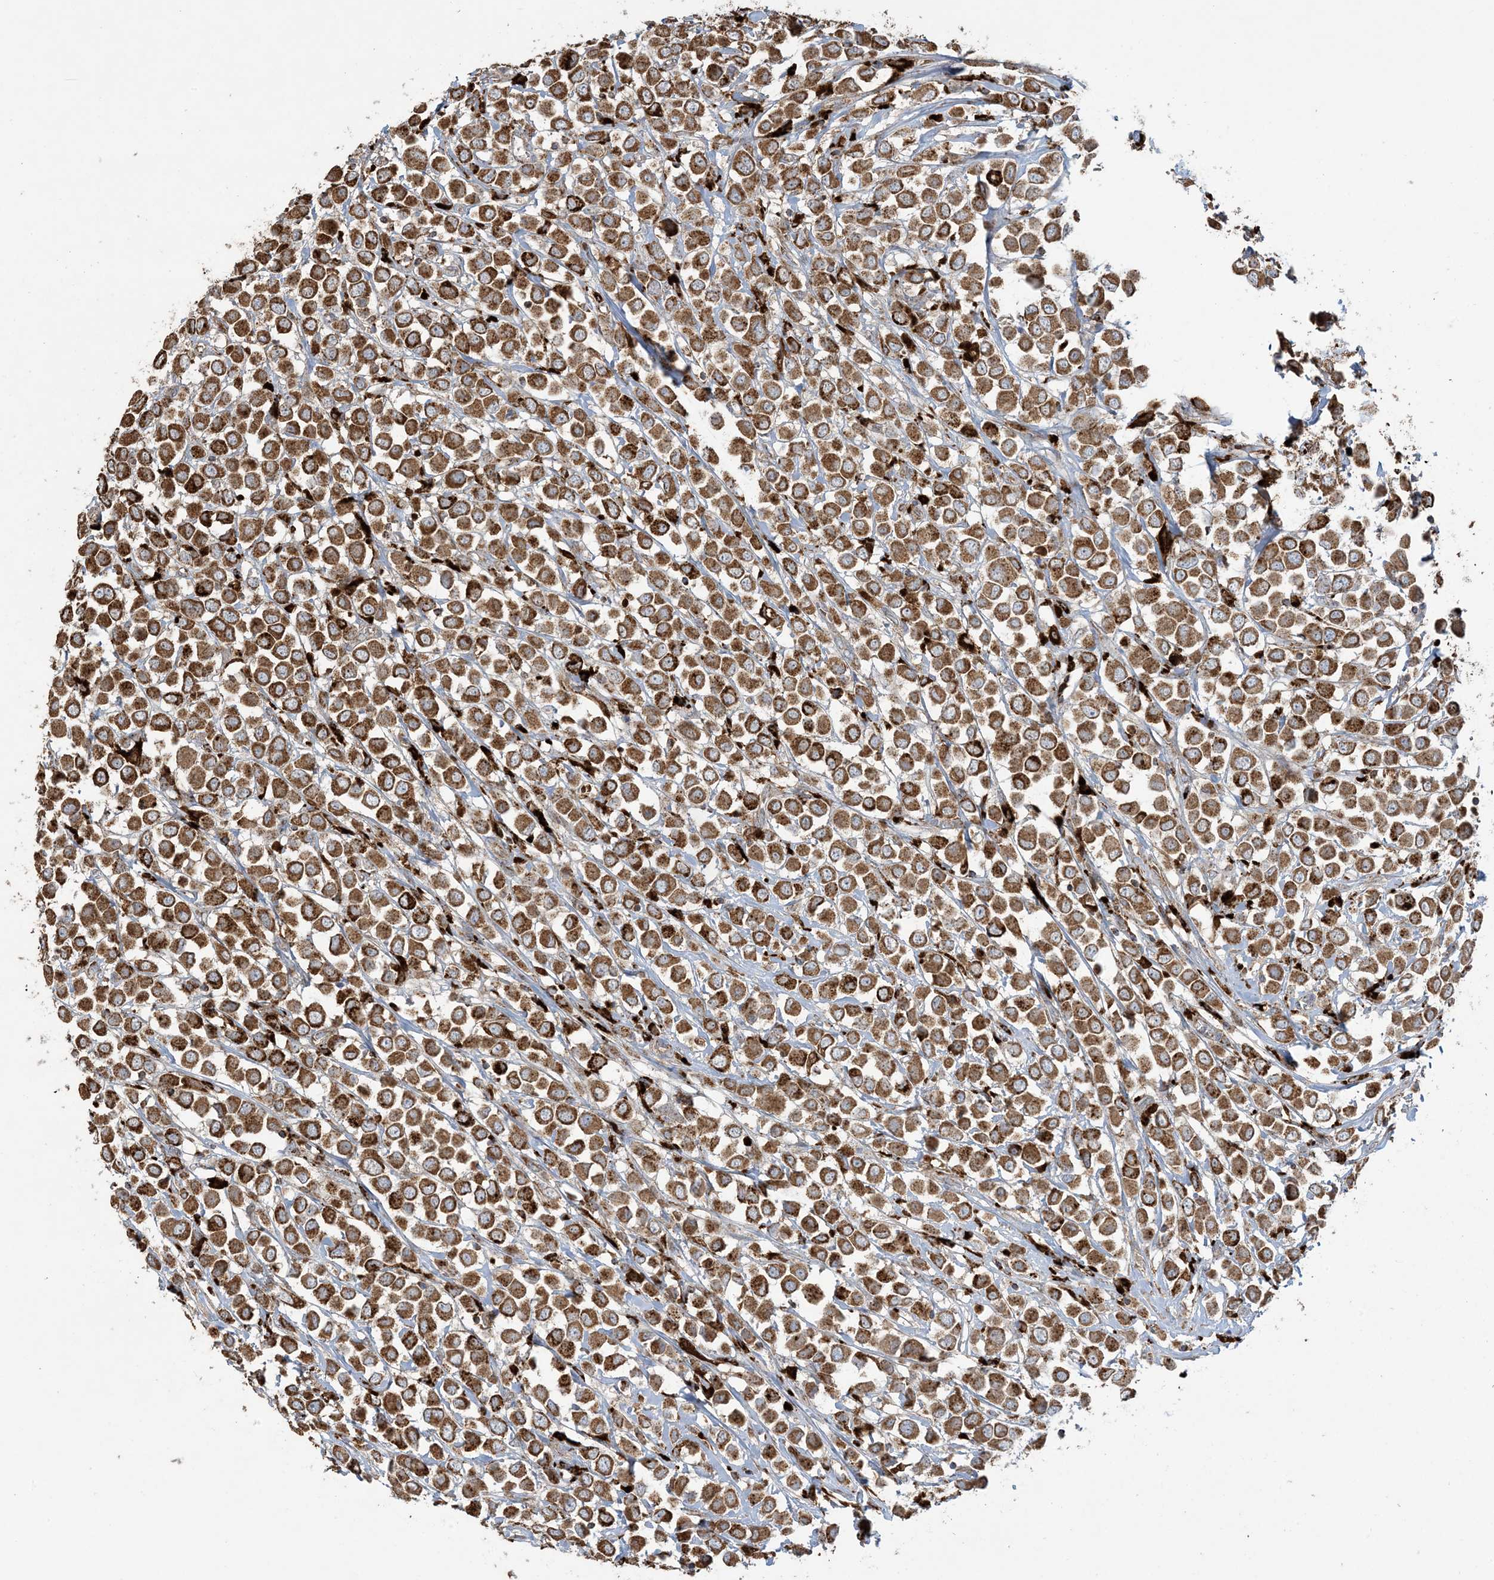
{"staining": {"intensity": "moderate", "quantity": ">75%", "location": "cytoplasmic/membranous"}, "tissue": "breast cancer", "cell_type": "Tumor cells", "image_type": "cancer", "snomed": [{"axis": "morphology", "description": "Duct carcinoma"}, {"axis": "topography", "description": "Breast"}], "caption": "High-power microscopy captured an immunohistochemistry (IHC) micrograph of intraductal carcinoma (breast), revealing moderate cytoplasmic/membranous positivity in about >75% of tumor cells.", "gene": "AGA", "patient": {"sex": "female", "age": 61}}